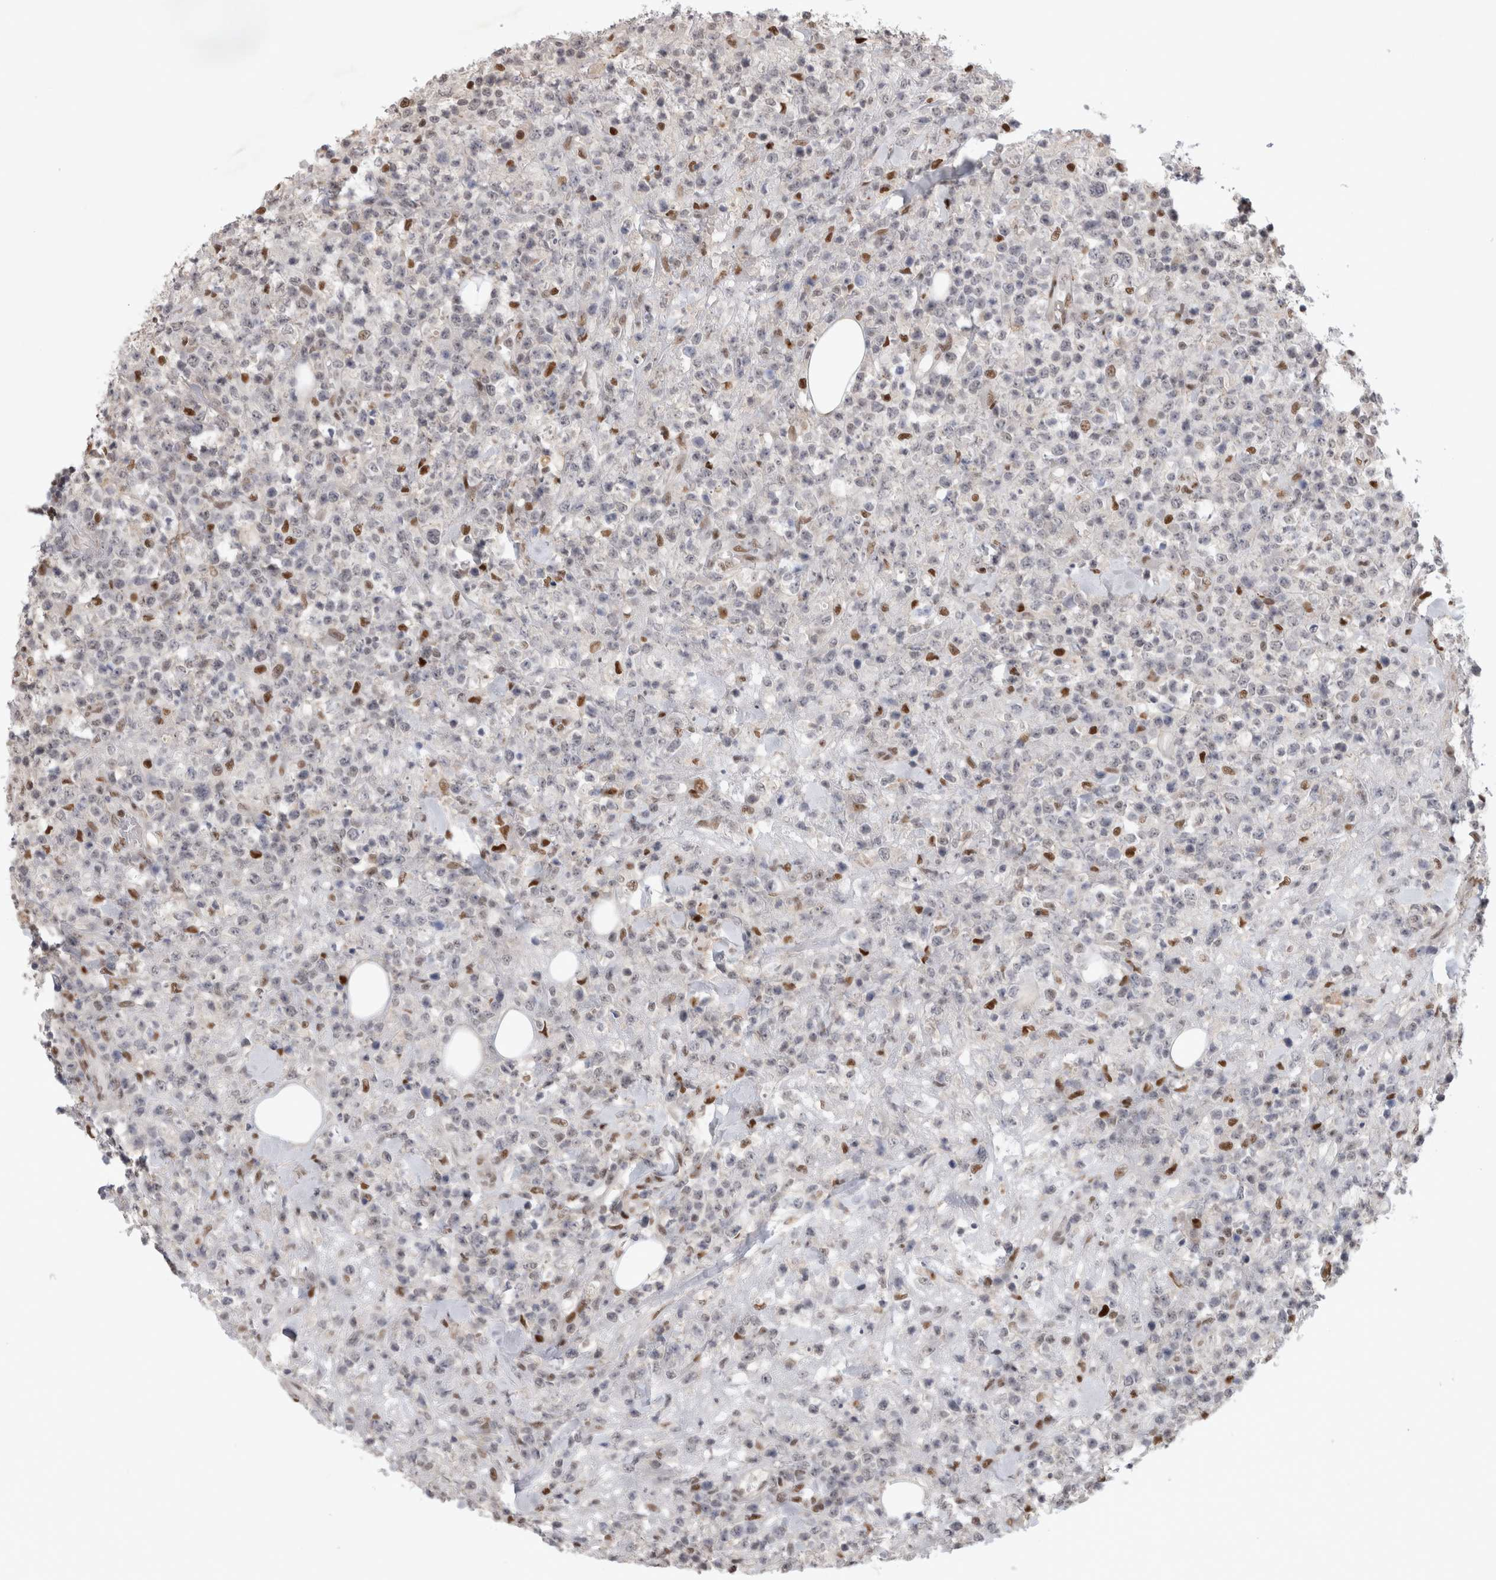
{"staining": {"intensity": "negative", "quantity": "none", "location": "none"}, "tissue": "lymphoma", "cell_type": "Tumor cells", "image_type": "cancer", "snomed": [{"axis": "morphology", "description": "Malignant lymphoma, non-Hodgkin's type, High grade"}, {"axis": "topography", "description": "Colon"}], "caption": "DAB immunohistochemical staining of lymphoma displays no significant positivity in tumor cells.", "gene": "SRARP", "patient": {"sex": "female", "age": 53}}